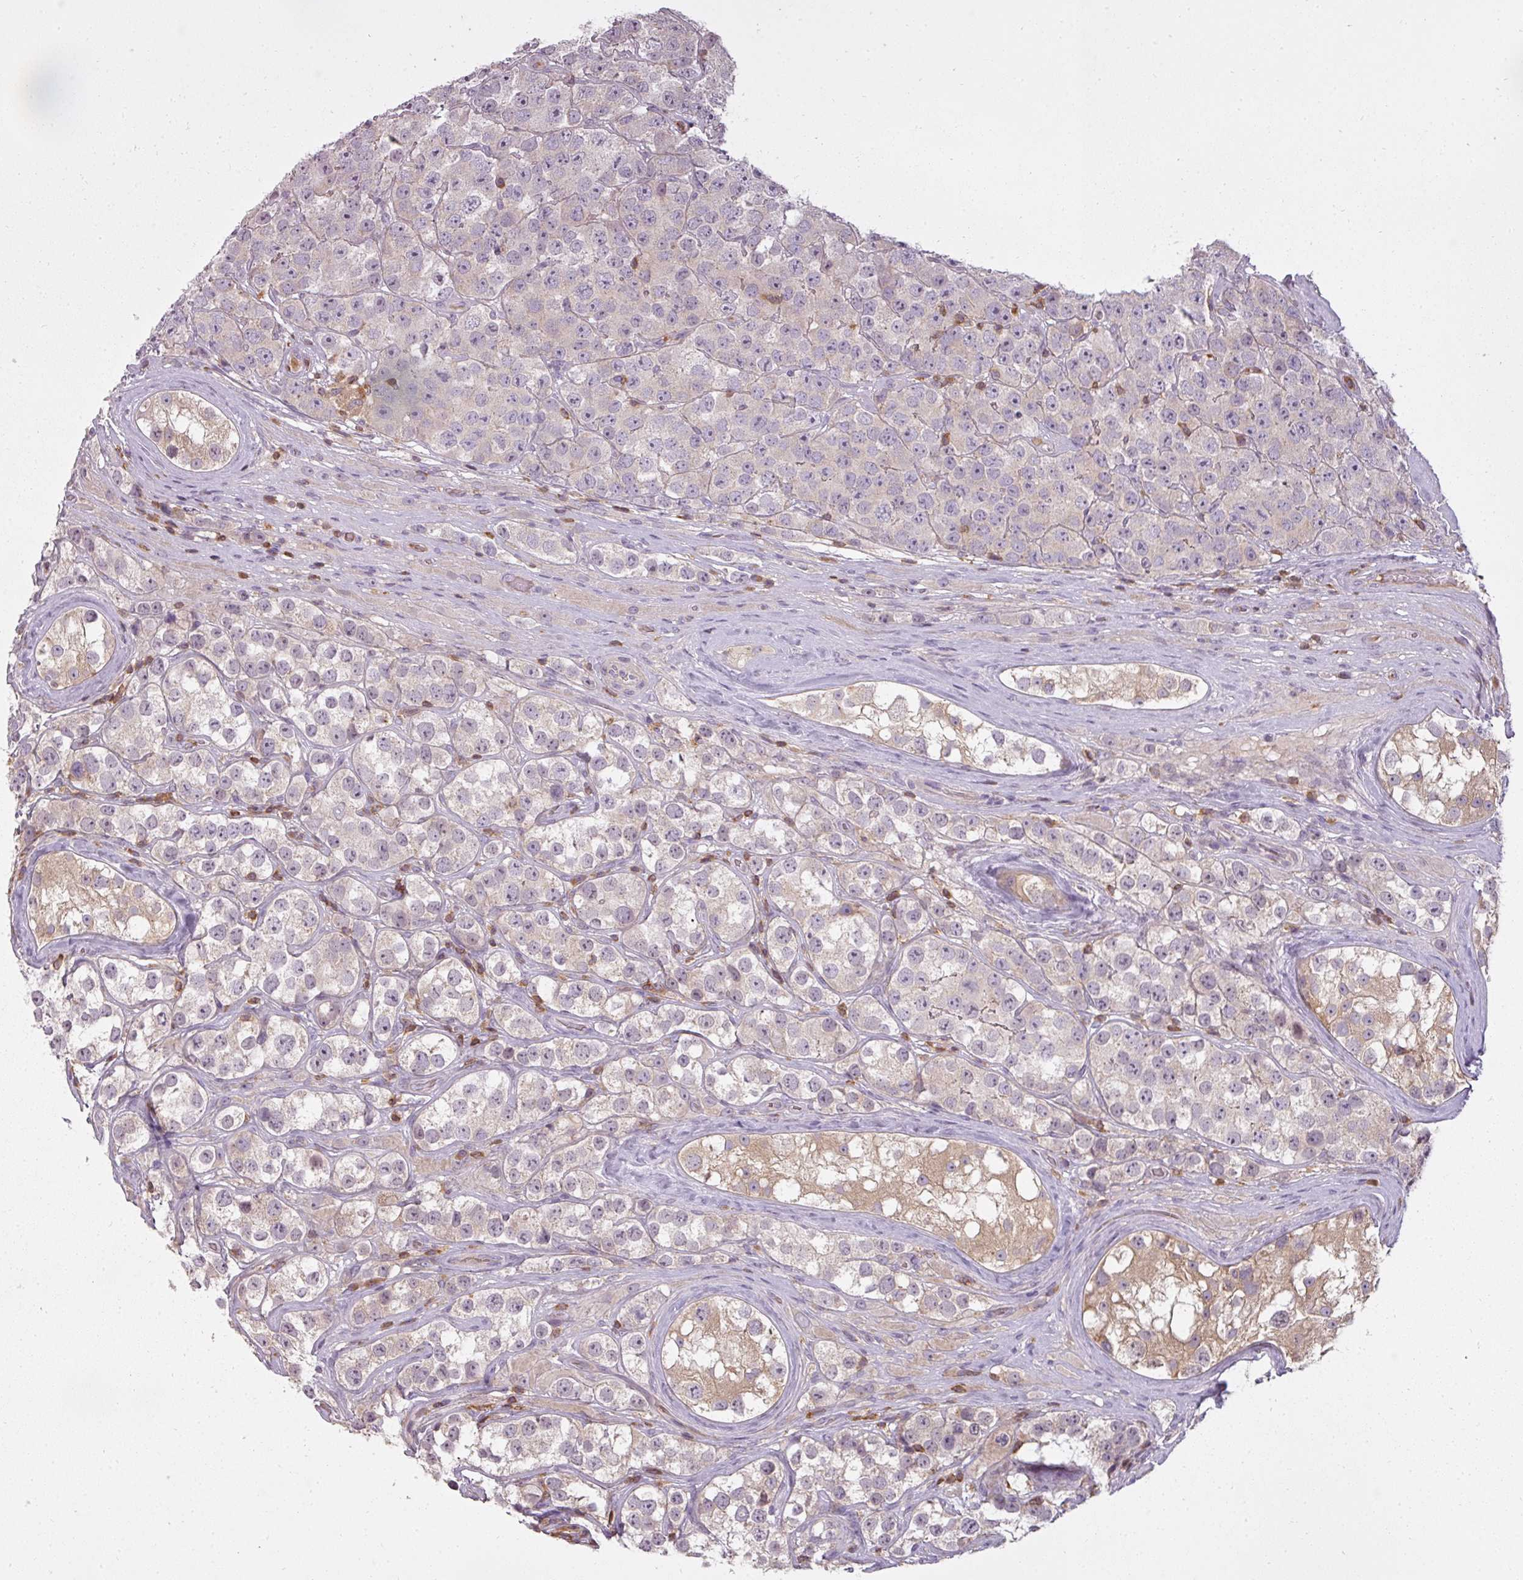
{"staining": {"intensity": "negative", "quantity": "none", "location": "none"}, "tissue": "testis cancer", "cell_type": "Tumor cells", "image_type": "cancer", "snomed": [{"axis": "morphology", "description": "Seminoma, NOS"}, {"axis": "topography", "description": "Testis"}], "caption": "Tumor cells show no significant expression in testis cancer.", "gene": "STK4", "patient": {"sex": "male", "age": 28}}